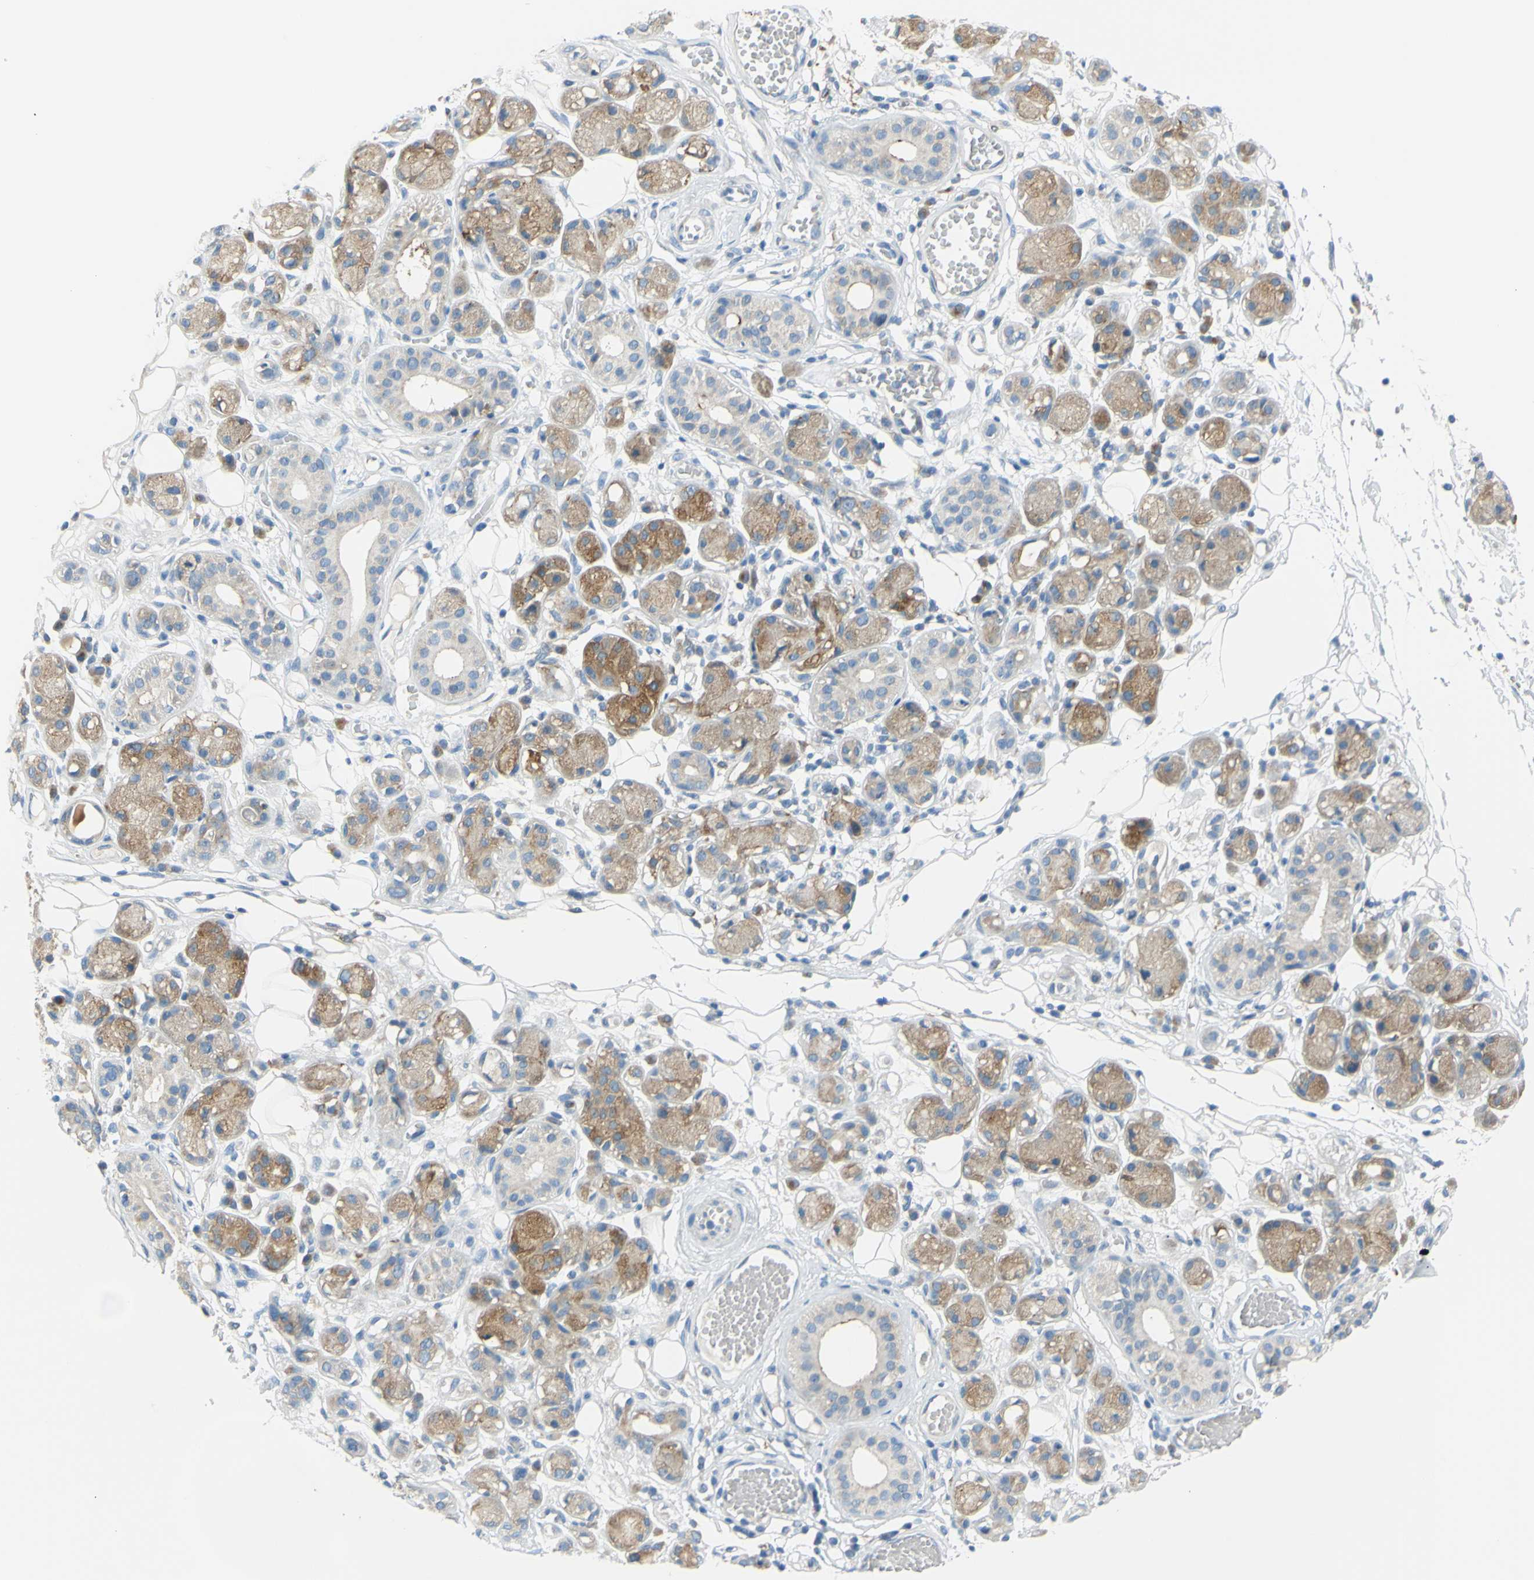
{"staining": {"intensity": "negative", "quantity": "none", "location": "none"}, "tissue": "adipose tissue", "cell_type": "Adipocytes", "image_type": "normal", "snomed": [{"axis": "morphology", "description": "Normal tissue, NOS"}, {"axis": "morphology", "description": "Inflammation, NOS"}, {"axis": "topography", "description": "Vascular tissue"}, {"axis": "topography", "description": "Salivary gland"}], "caption": "Human adipose tissue stained for a protein using IHC reveals no positivity in adipocytes.", "gene": "FRMD4B", "patient": {"sex": "female", "age": 75}}